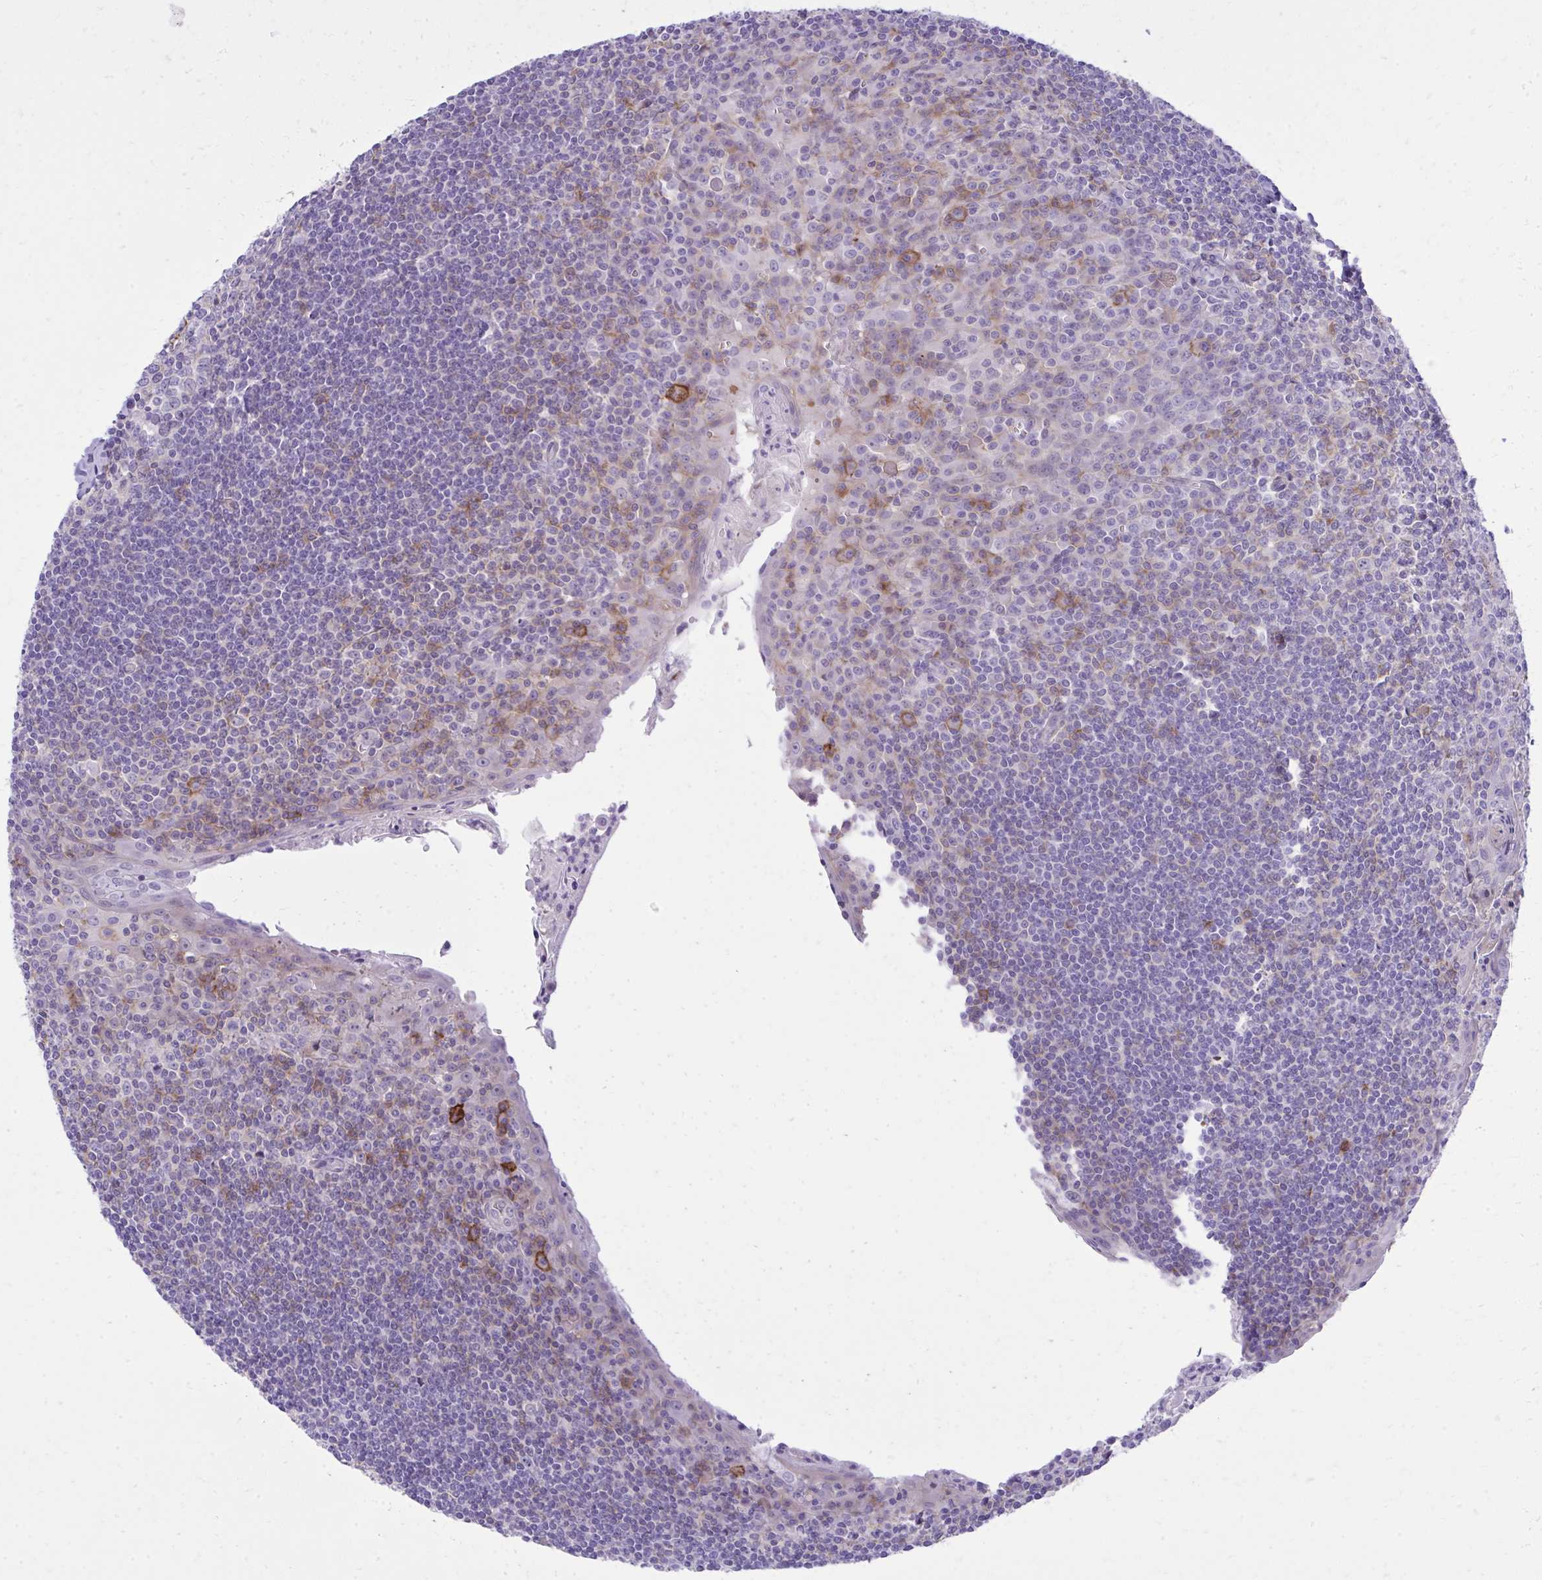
{"staining": {"intensity": "moderate", "quantity": "<25%", "location": "cytoplasmic/membranous"}, "tissue": "tonsil", "cell_type": "Germinal center cells", "image_type": "normal", "snomed": [{"axis": "morphology", "description": "Normal tissue, NOS"}, {"axis": "topography", "description": "Tonsil"}], "caption": "Protein expression analysis of normal tonsil displays moderate cytoplasmic/membranous expression in about <25% of germinal center cells.", "gene": "PITPNM3", "patient": {"sex": "male", "age": 27}}